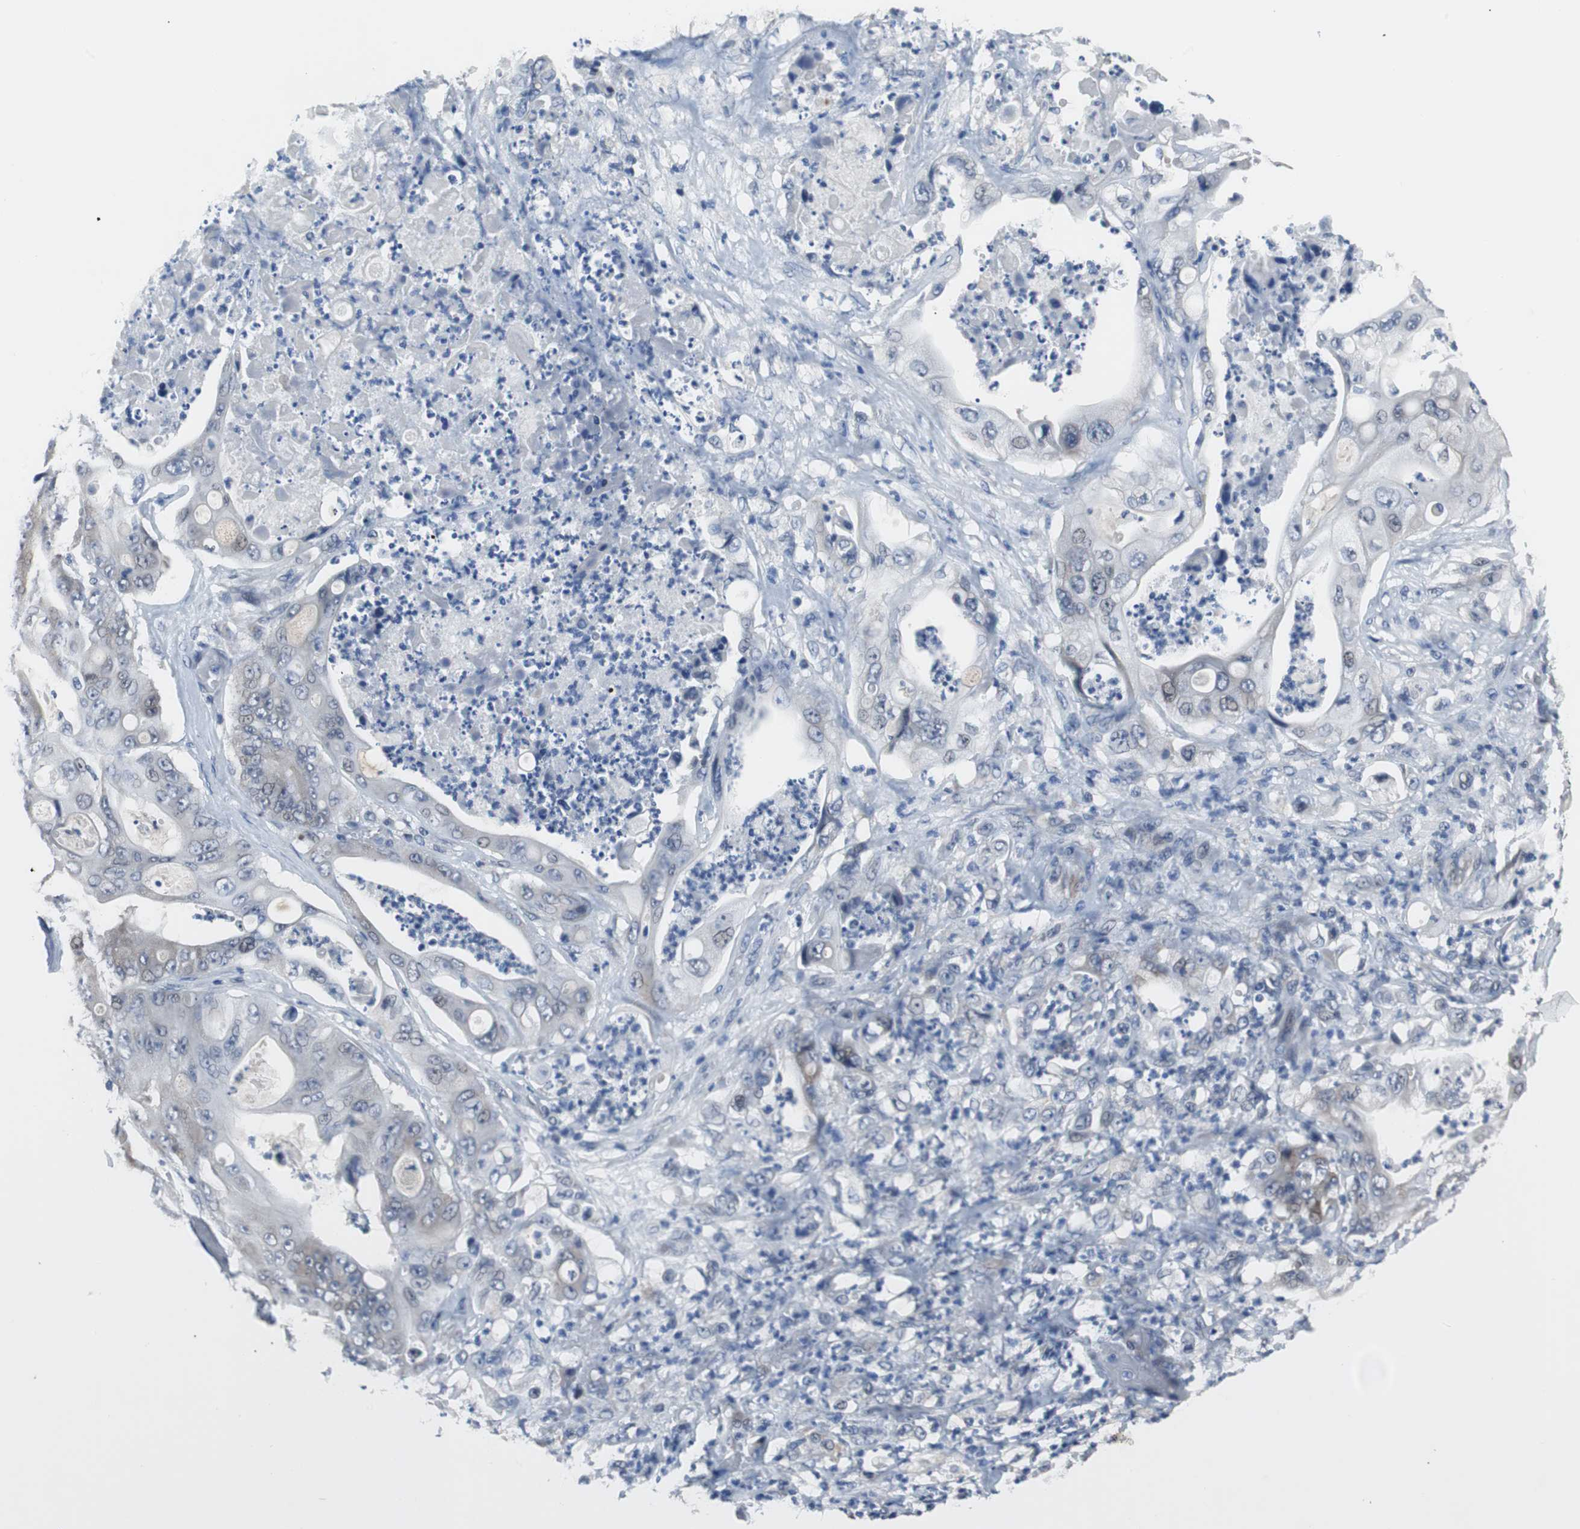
{"staining": {"intensity": "weak", "quantity": "25%-75%", "location": "cytoplasmic/membranous"}, "tissue": "stomach cancer", "cell_type": "Tumor cells", "image_type": "cancer", "snomed": [{"axis": "morphology", "description": "Adenocarcinoma, NOS"}, {"axis": "topography", "description": "Stomach"}], "caption": "Immunohistochemical staining of stomach cancer (adenocarcinoma) exhibits low levels of weak cytoplasmic/membranous protein positivity in about 25%-75% of tumor cells.", "gene": "TP63", "patient": {"sex": "female", "age": 73}}